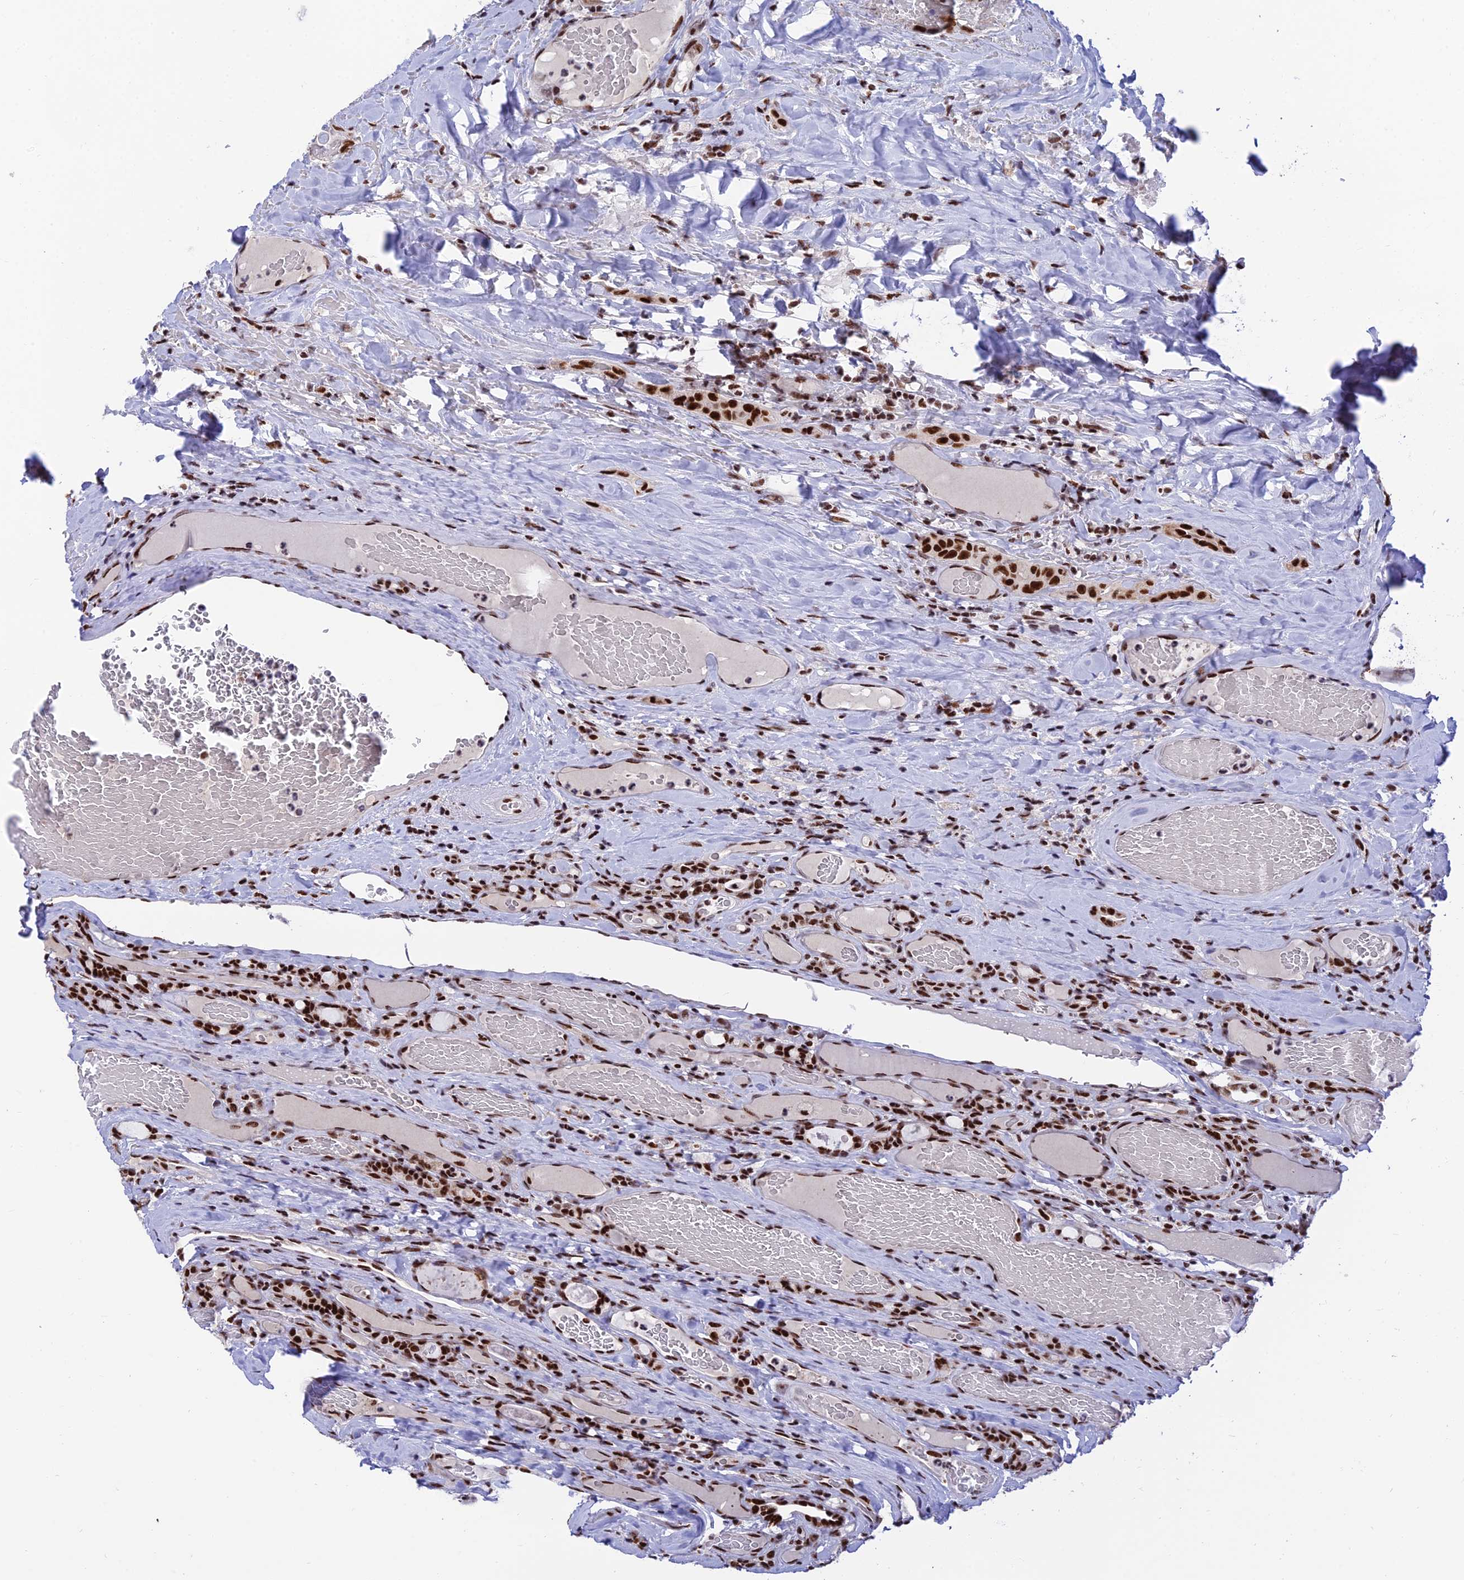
{"staining": {"intensity": "strong", "quantity": ">75%", "location": "nuclear"}, "tissue": "thyroid cancer", "cell_type": "Tumor cells", "image_type": "cancer", "snomed": [{"axis": "morphology", "description": "Papillary adenocarcinoma, NOS"}, {"axis": "topography", "description": "Thyroid gland"}], "caption": "A high-resolution histopathology image shows immunohistochemistry staining of thyroid papillary adenocarcinoma, which demonstrates strong nuclear staining in about >75% of tumor cells. The staining was performed using DAB (3,3'-diaminobenzidine), with brown indicating positive protein expression. Nuclei are stained blue with hematoxylin.", "gene": "USP22", "patient": {"sex": "female", "age": 72}}